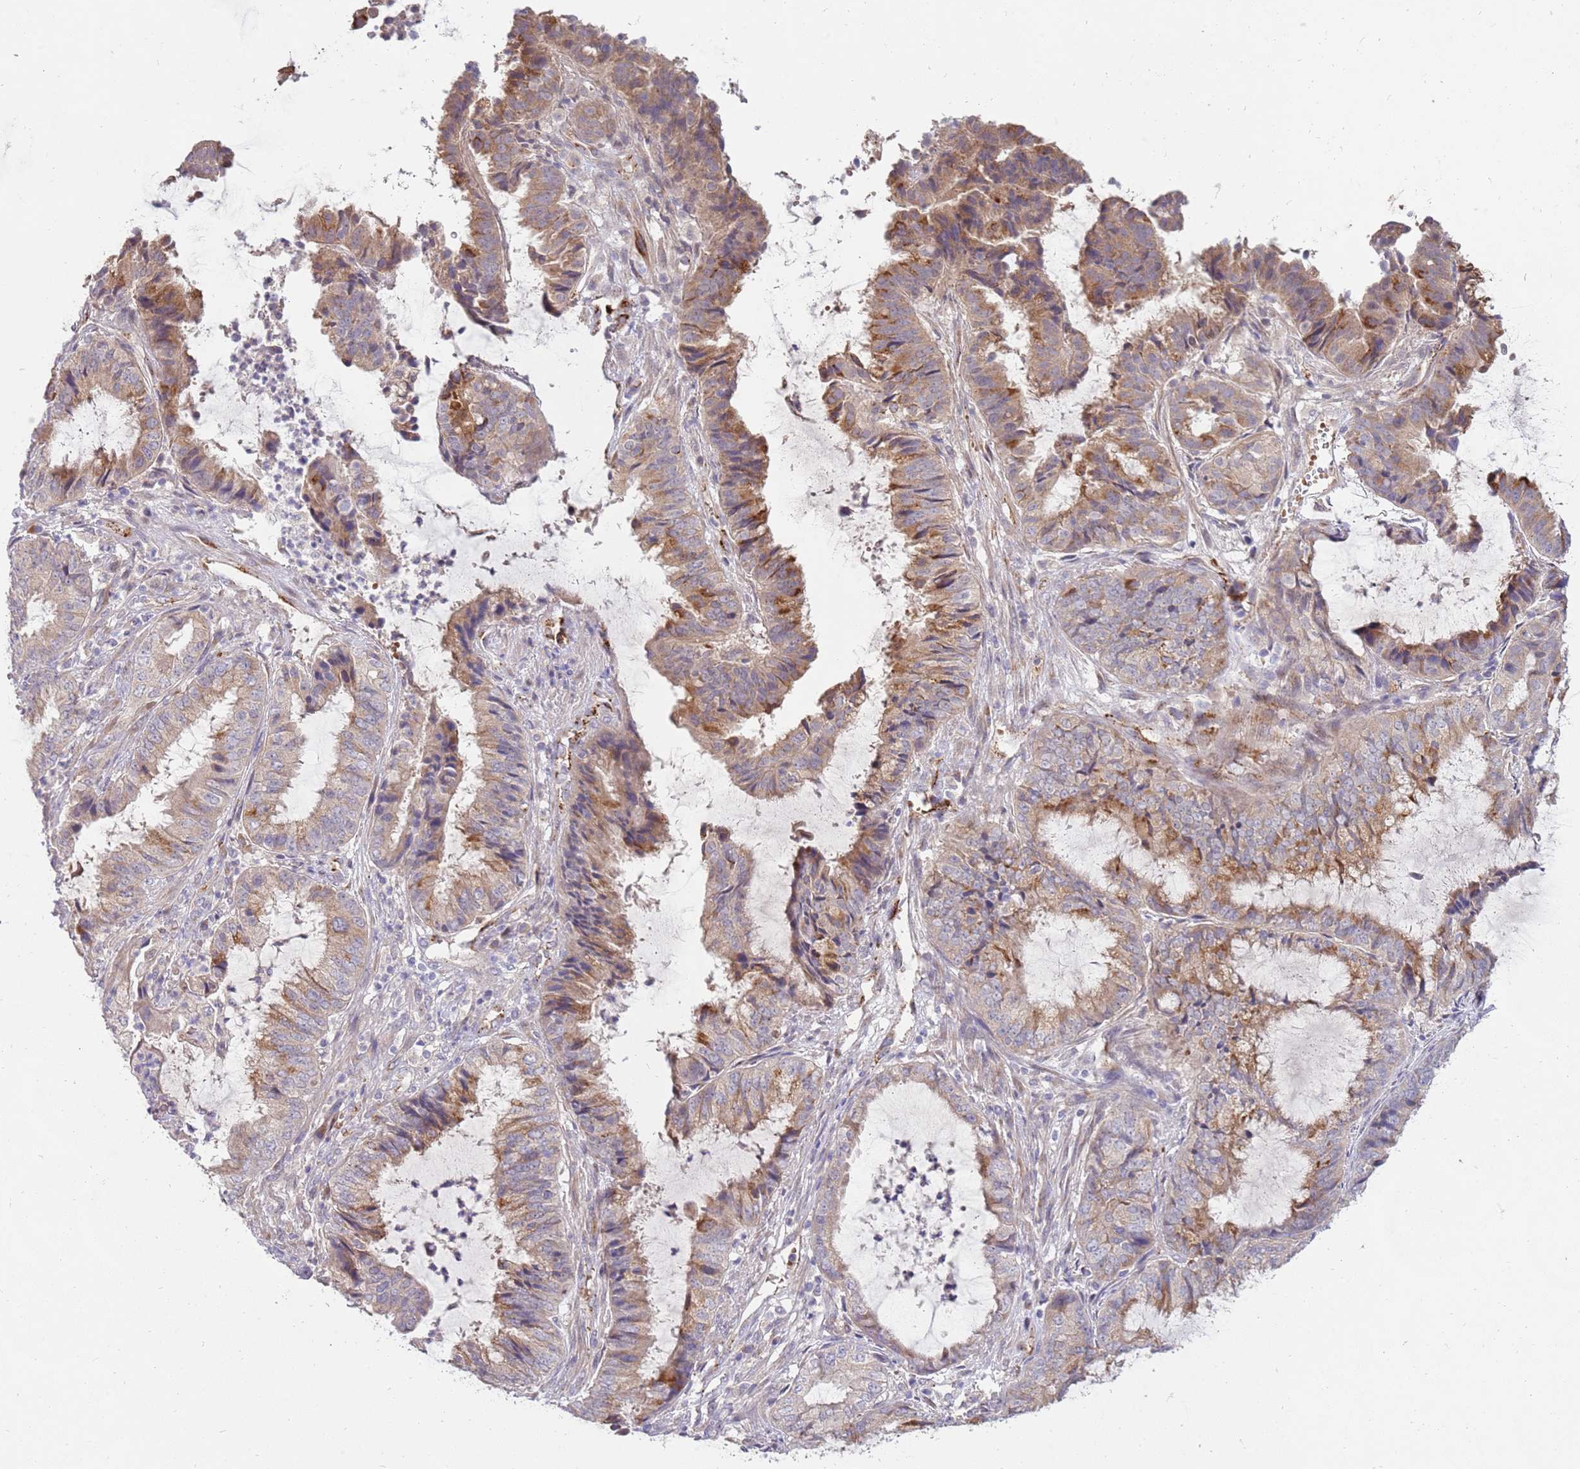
{"staining": {"intensity": "moderate", "quantity": "25%-75%", "location": "cytoplasmic/membranous"}, "tissue": "endometrial cancer", "cell_type": "Tumor cells", "image_type": "cancer", "snomed": [{"axis": "morphology", "description": "Adenocarcinoma, NOS"}, {"axis": "topography", "description": "Endometrium"}], "caption": "High-power microscopy captured an IHC photomicrograph of endometrial cancer (adenocarcinoma), revealing moderate cytoplasmic/membranous positivity in about 25%-75% of tumor cells. The staining is performed using DAB (3,3'-diaminobenzidine) brown chromogen to label protein expression. The nuclei are counter-stained blue using hematoxylin.", "gene": "NMUR2", "patient": {"sex": "female", "age": 51}}